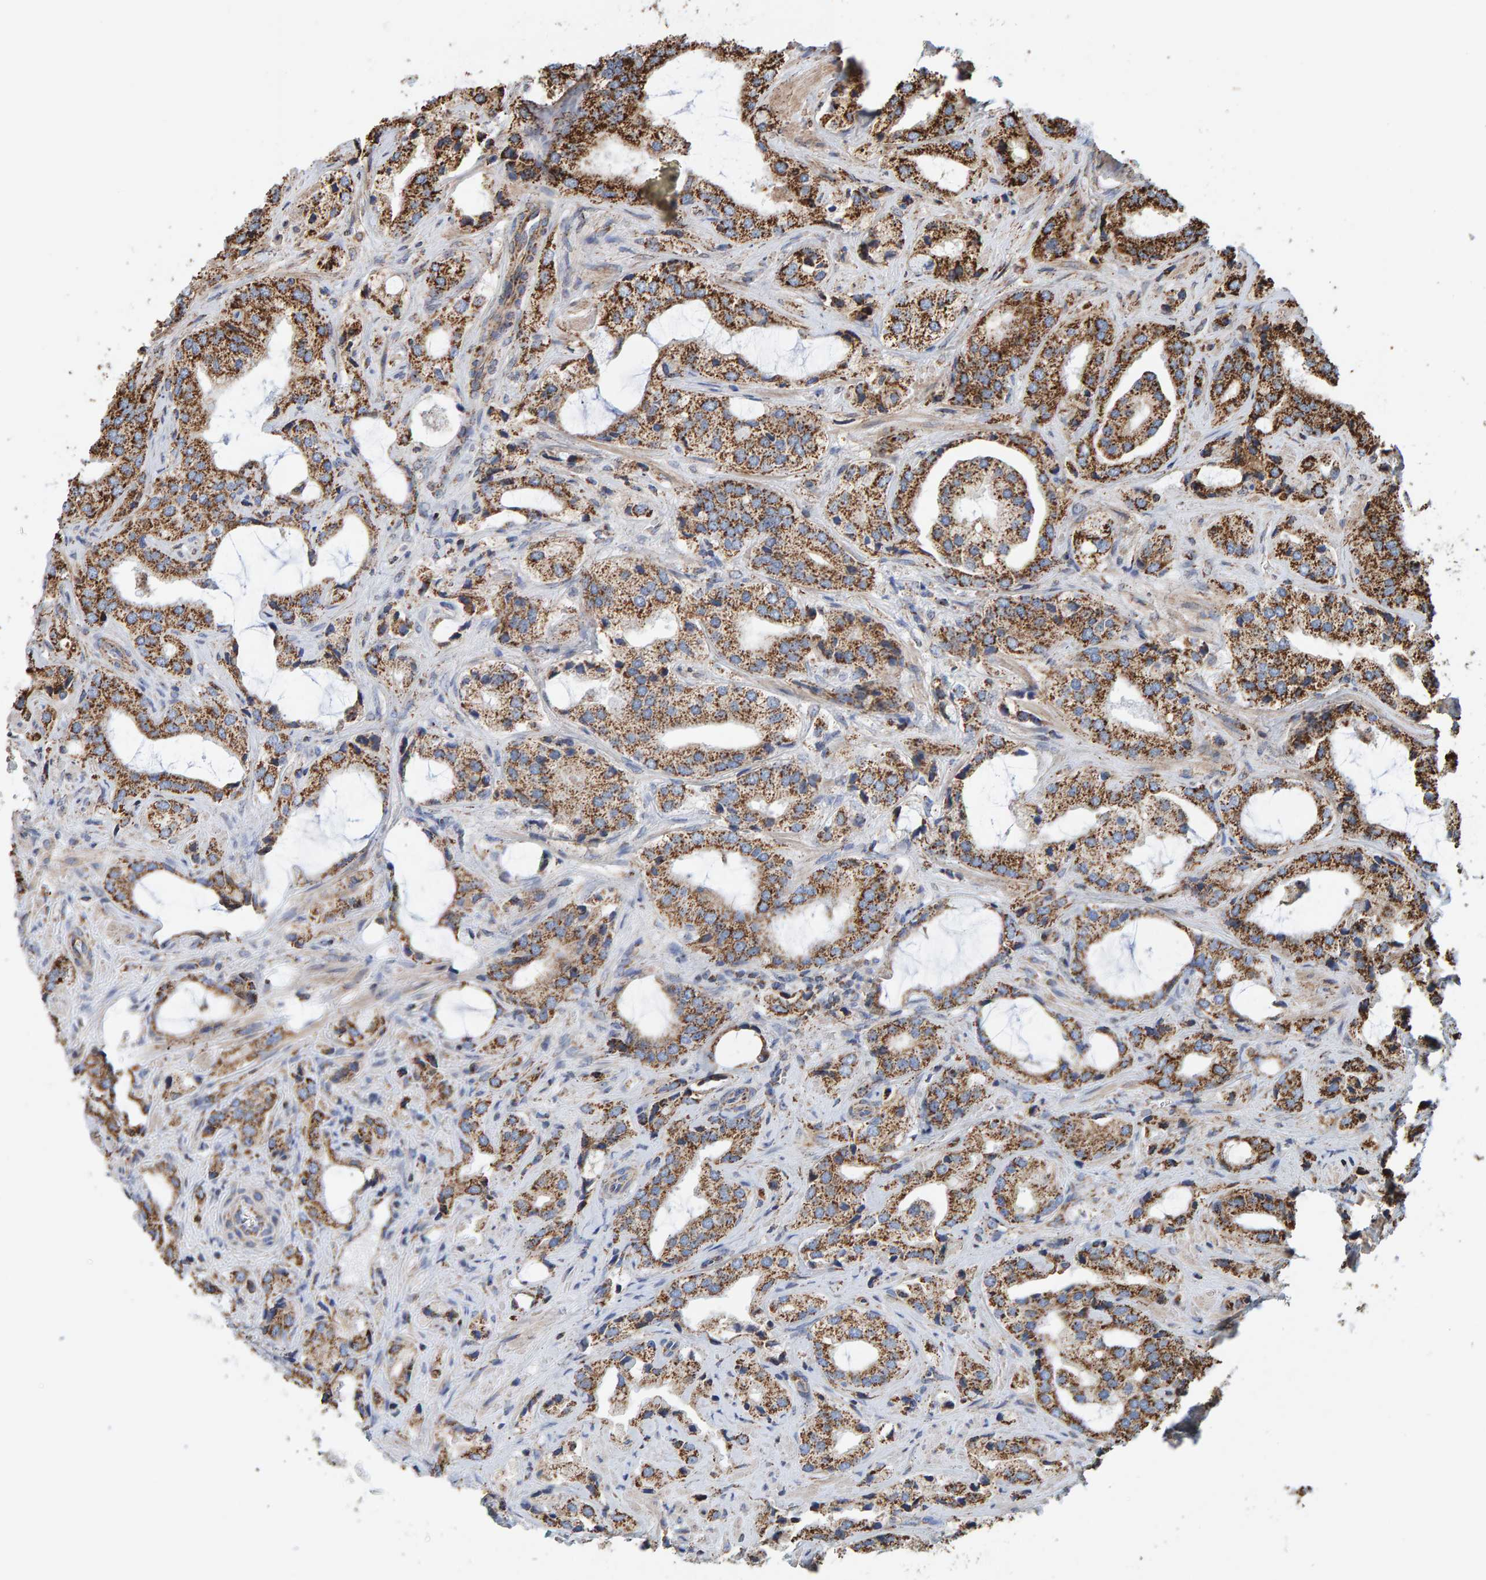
{"staining": {"intensity": "moderate", "quantity": ">75%", "location": "cytoplasmic/membranous"}, "tissue": "prostate cancer", "cell_type": "Tumor cells", "image_type": "cancer", "snomed": [{"axis": "morphology", "description": "Adenocarcinoma, High grade"}, {"axis": "topography", "description": "Prostate"}], "caption": "Prostate cancer tissue demonstrates moderate cytoplasmic/membranous expression in approximately >75% of tumor cells, visualized by immunohistochemistry.", "gene": "MRPL45", "patient": {"sex": "male", "age": 66}}